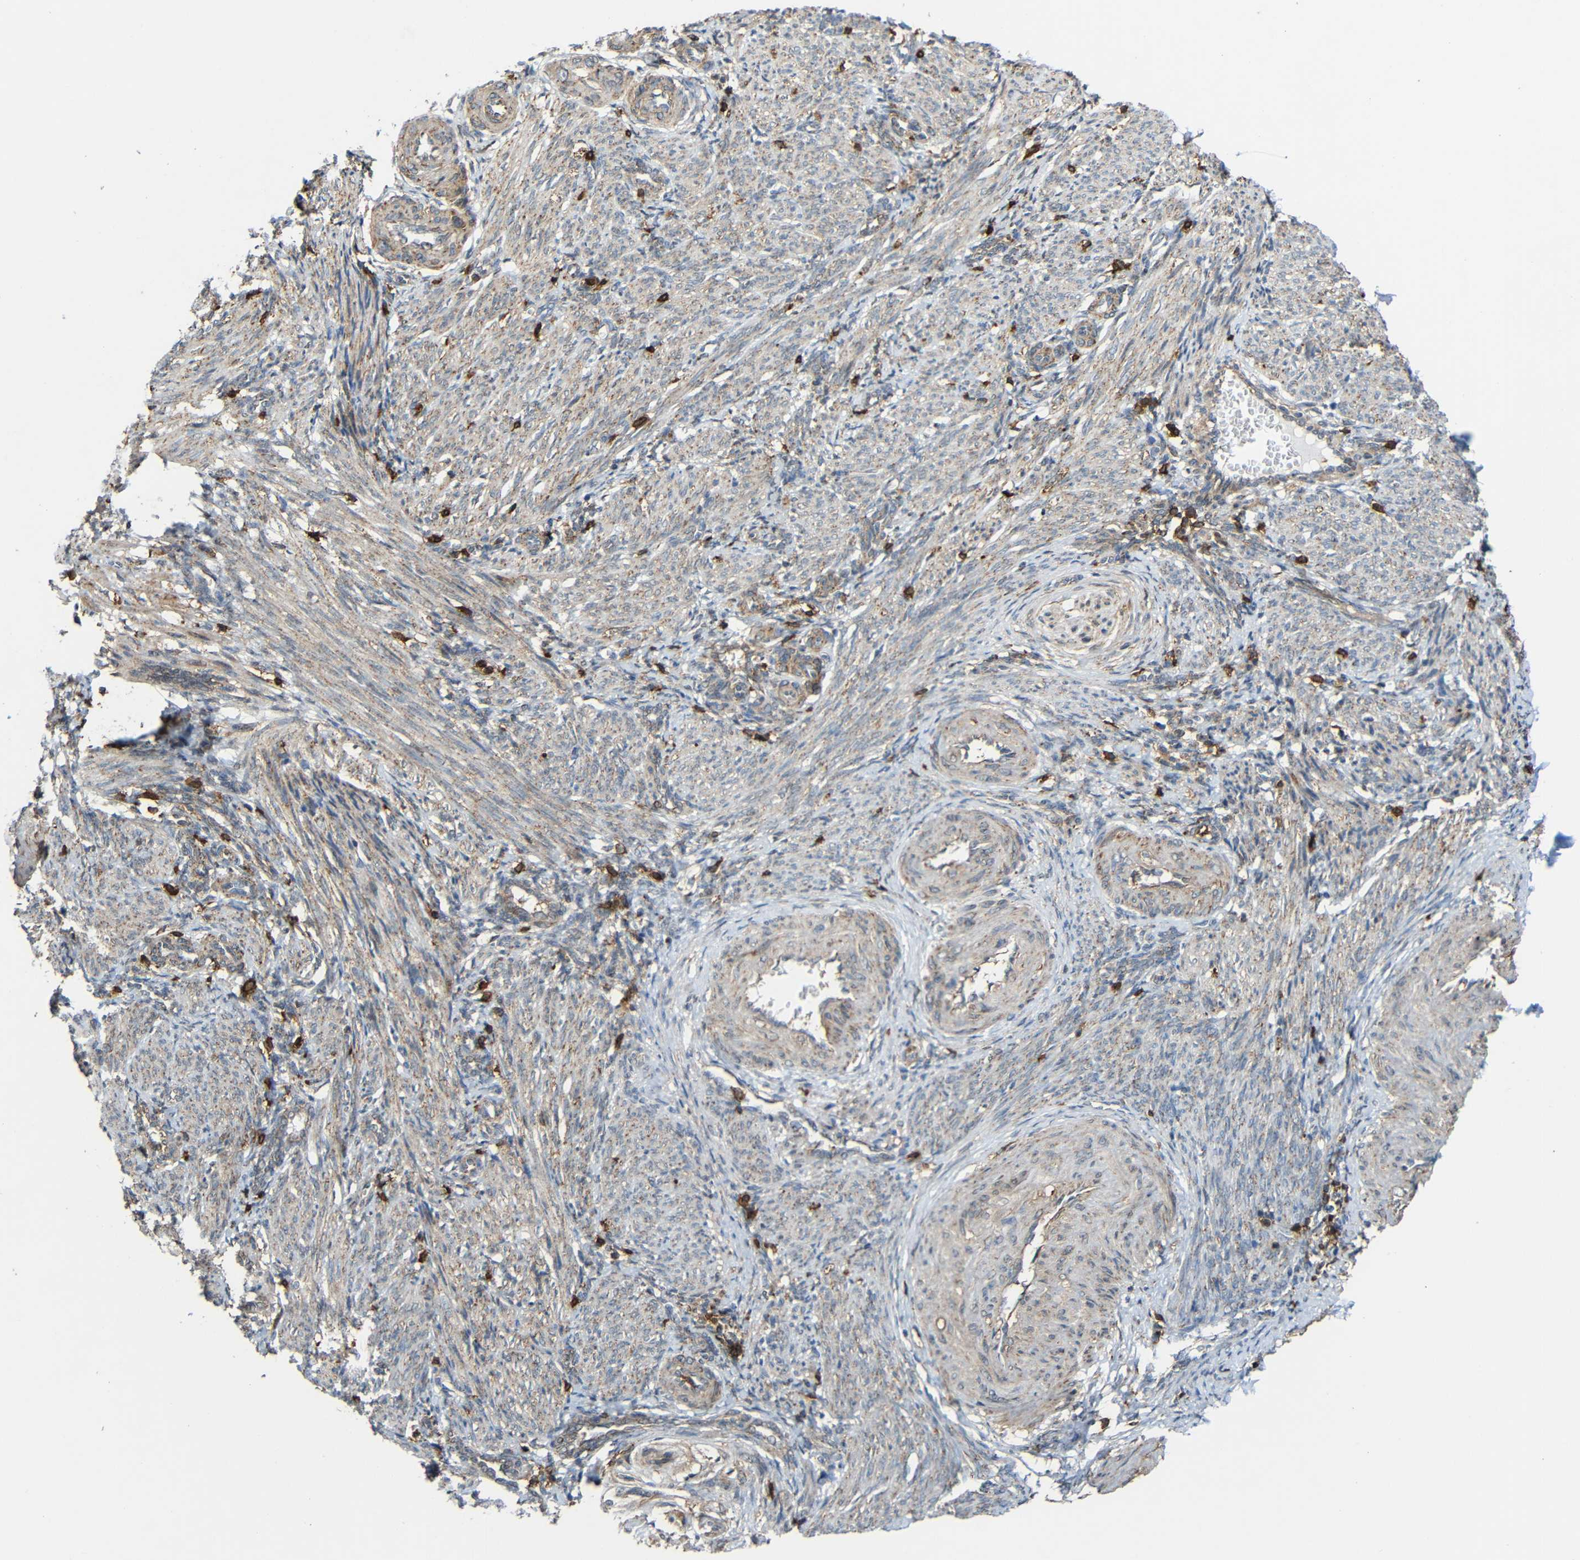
{"staining": {"intensity": "weak", "quantity": ">75%", "location": "cytoplasmic/membranous"}, "tissue": "smooth muscle", "cell_type": "Smooth muscle cells", "image_type": "normal", "snomed": [{"axis": "morphology", "description": "Normal tissue, NOS"}, {"axis": "topography", "description": "Endometrium"}], "caption": "Protein expression analysis of benign smooth muscle exhibits weak cytoplasmic/membranous staining in approximately >75% of smooth muscle cells. (Stains: DAB in brown, nuclei in blue, Microscopy: brightfield microscopy at high magnification).", "gene": "C1GALT1", "patient": {"sex": "female", "age": 33}}